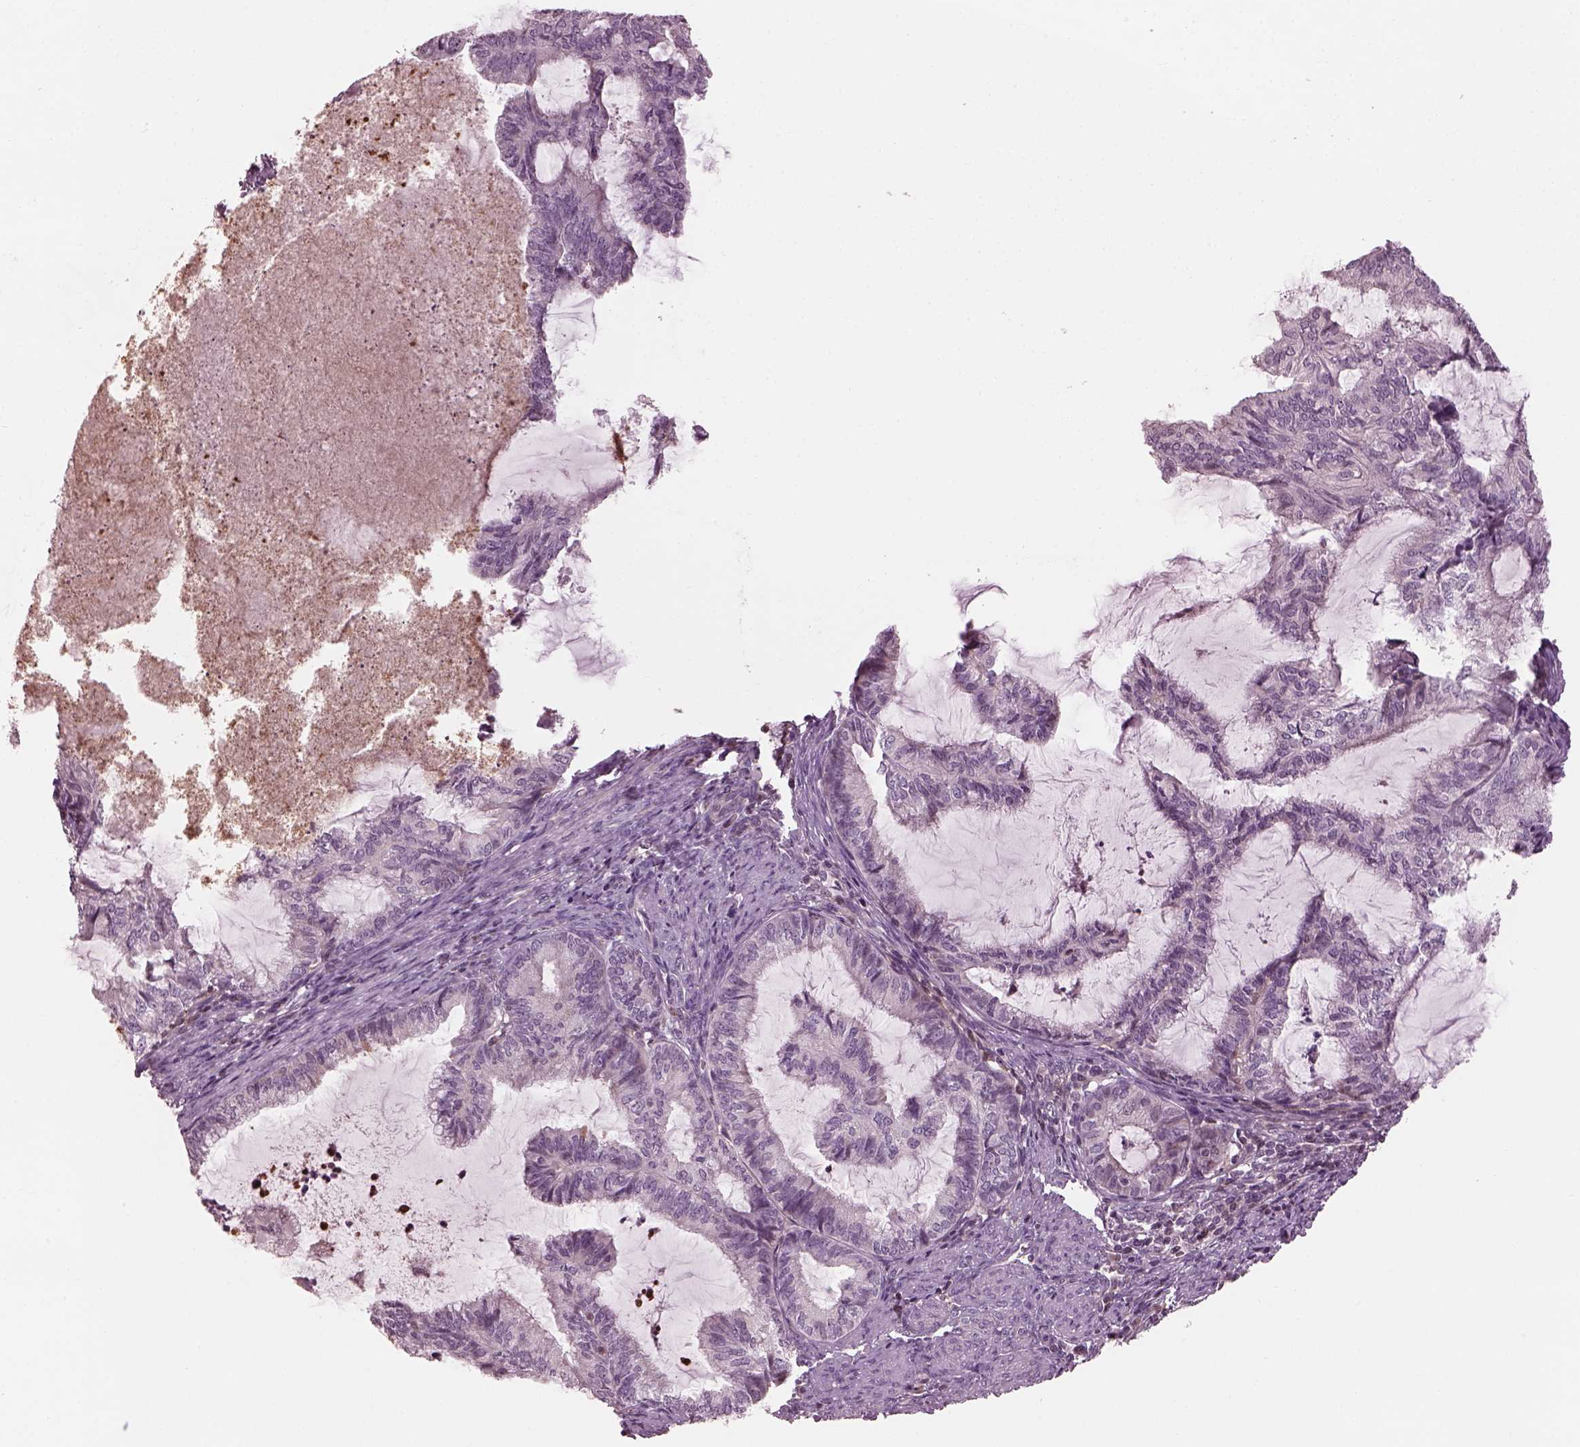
{"staining": {"intensity": "negative", "quantity": "none", "location": "none"}, "tissue": "endometrial cancer", "cell_type": "Tumor cells", "image_type": "cancer", "snomed": [{"axis": "morphology", "description": "Adenocarcinoma, NOS"}, {"axis": "topography", "description": "Endometrium"}], "caption": "Immunohistochemistry (IHC) of endometrial adenocarcinoma exhibits no expression in tumor cells. (DAB immunohistochemistry visualized using brightfield microscopy, high magnification).", "gene": "BFSP1", "patient": {"sex": "female", "age": 86}}